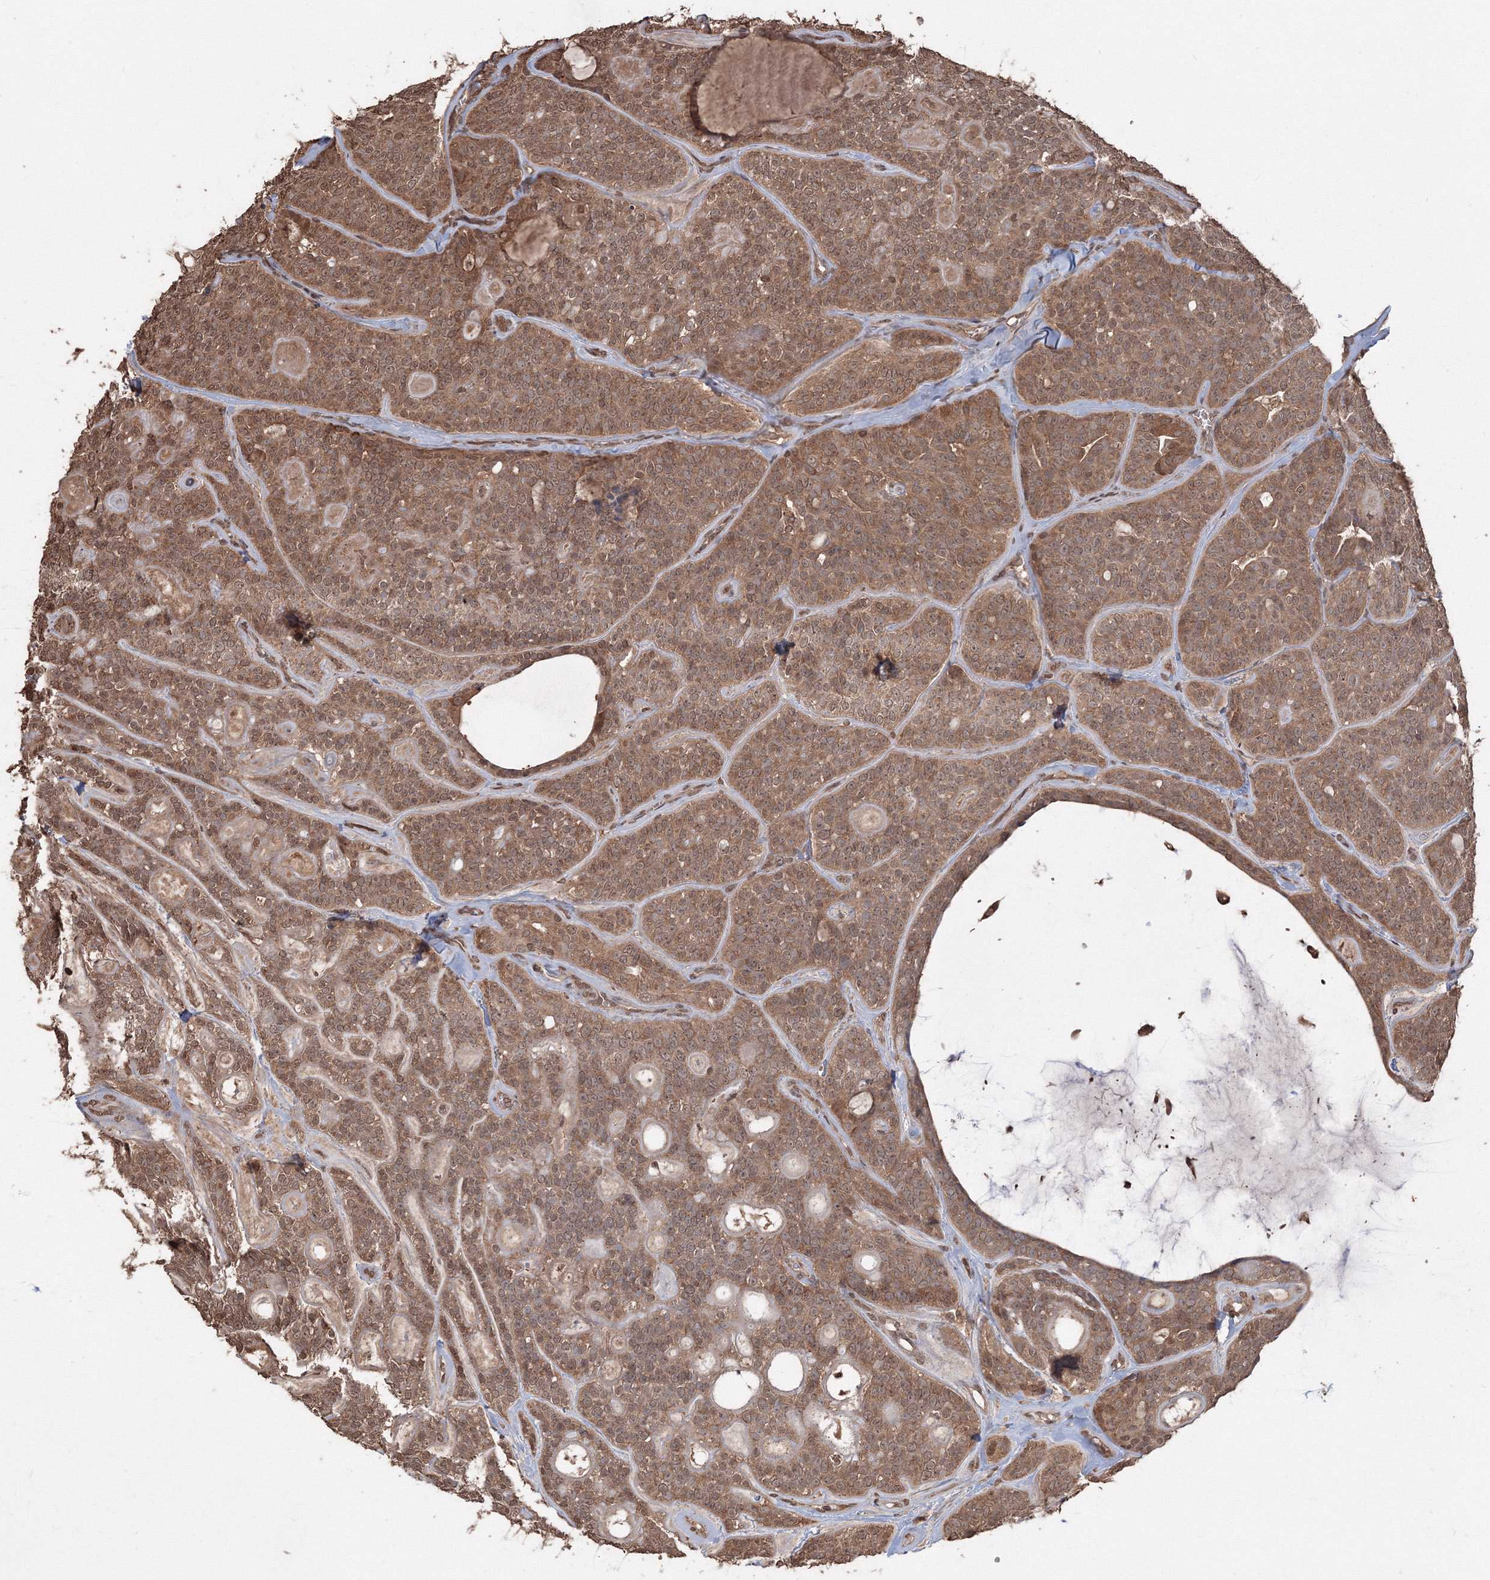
{"staining": {"intensity": "moderate", "quantity": ">75%", "location": "cytoplasmic/membranous"}, "tissue": "head and neck cancer", "cell_type": "Tumor cells", "image_type": "cancer", "snomed": [{"axis": "morphology", "description": "Adenocarcinoma, NOS"}, {"axis": "topography", "description": "Head-Neck"}], "caption": "There is medium levels of moderate cytoplasmic/membranous positivity in tumor cells of head and neck cancer (adenocarcinoma), as demonstrated by immunohistochemical staining (brown color).", "gene": "CCDC122", "patient": {"sex": "male", "age": 66}}